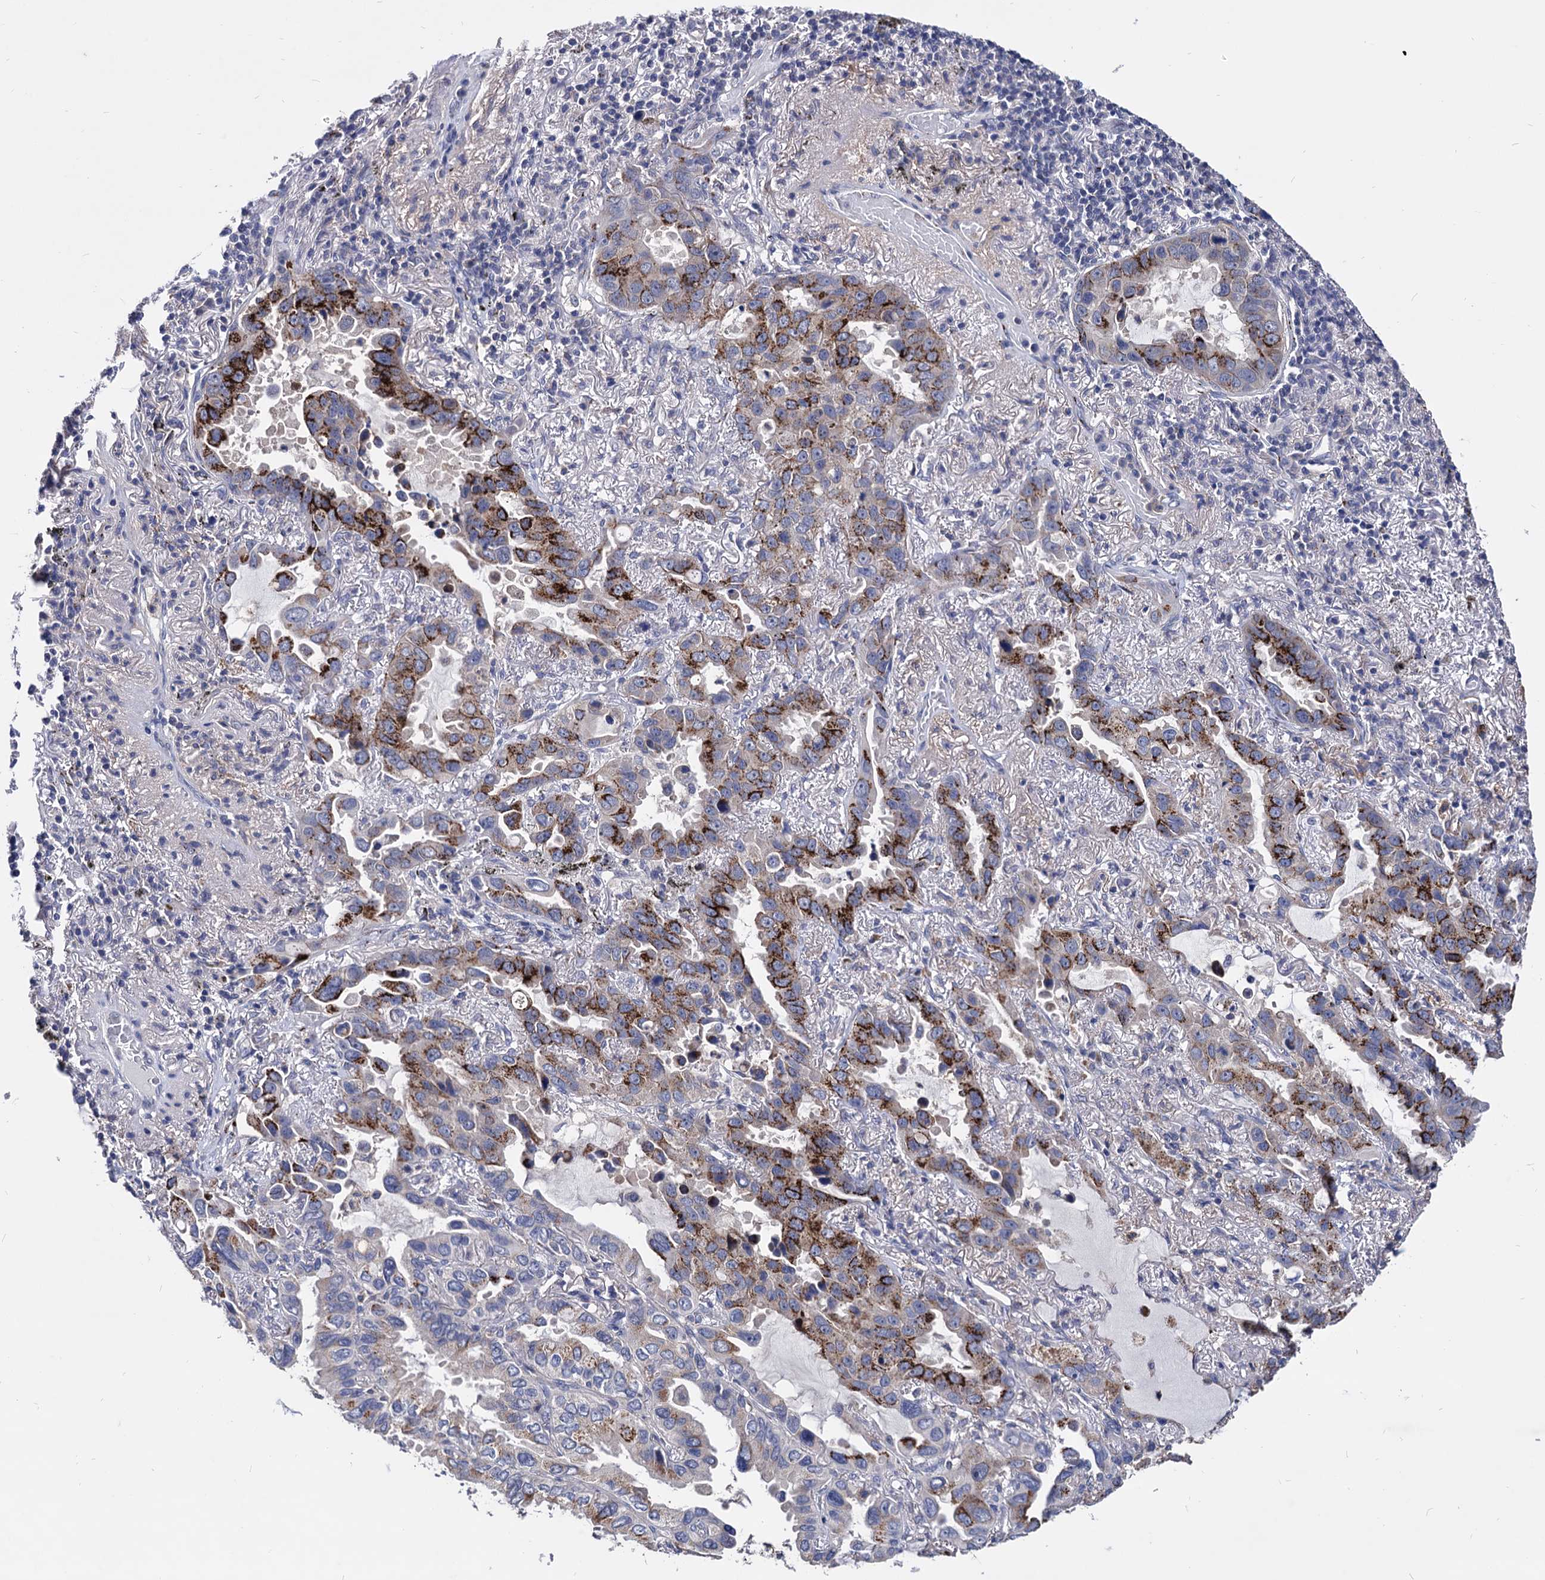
{"staining": {"intensity": "strong", "quantity": "25%-75%", "location": "cytoplasmic/membranous"}, "tissue": "lung cancer", "cell_type": "Tumor cells", "image_type": "cancer", "snomed": [{"axis": "morphology", "description": "Adenocarcinoma, NOS"}, {"axis": "topography", "description": "Lung"}], "caption": "A high amount of strong cytoplasmic/membranous expression is seen in approximately 25%-75% of tumor cells in adenocarcinoma (lung) tissue. (DAB (3,3'-diaminobenzidine) = brown stain, brightfield microscopy at high magnification).", "gene": "ESD", "patient": {"sex": "male", "age": 64}}